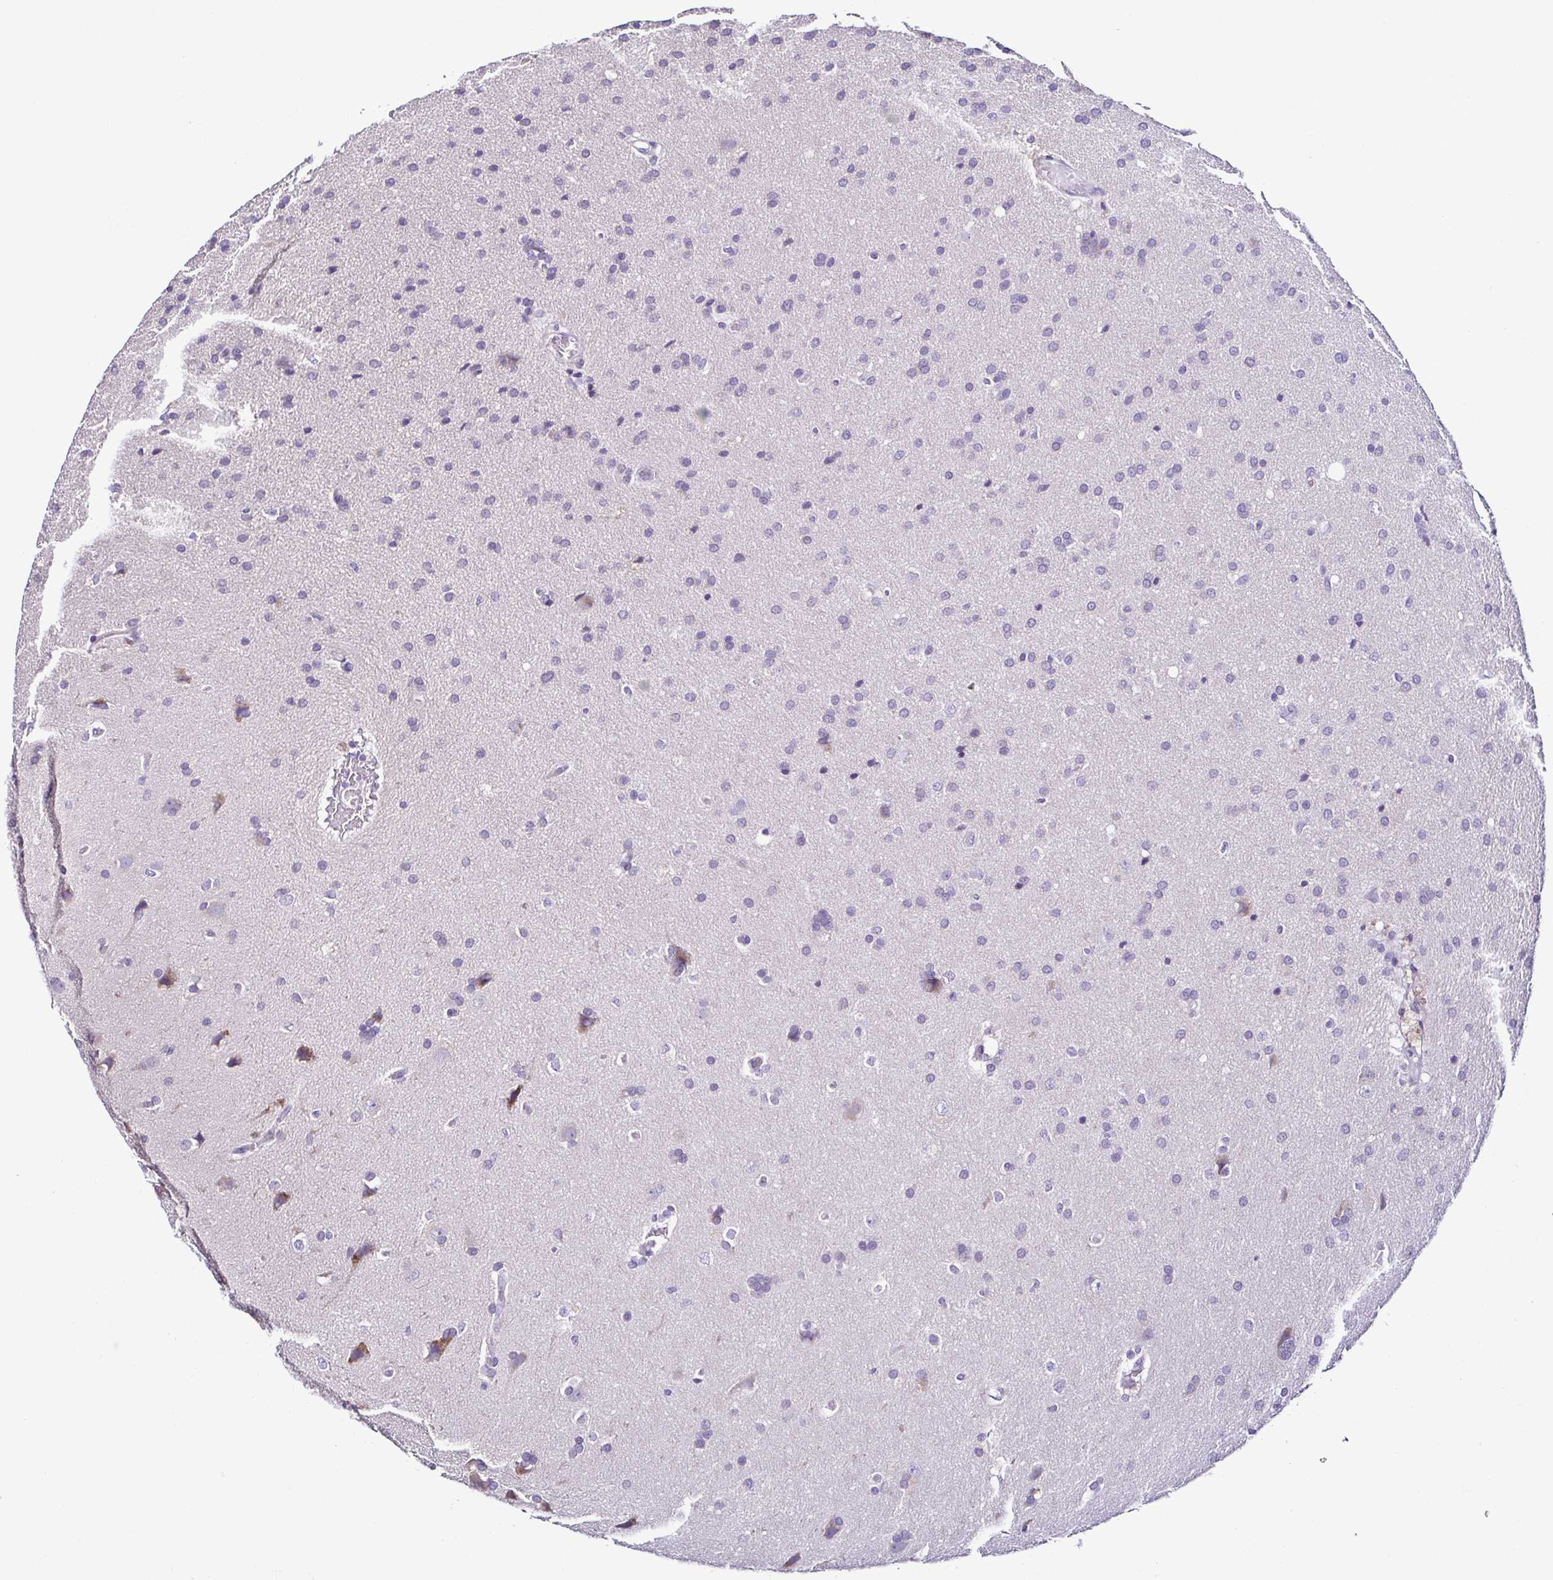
{"staining": {"intensity": "negative", "quantity": "none", "location": "none"}, "tissue": "glioma", "cell_type": "Tumor cells", "image_type": "cancer", "snomed": [{"axis": "morphology", "description": "Glioma, malignant, Low grade"}, {"axis": "topography", "description": "Brain"}], "caption": "Protein analysis of glioma demonstrates no significant expression in tumor cells.", "gene": "SRL", "patient": {"sex": "female", "age": 54}}